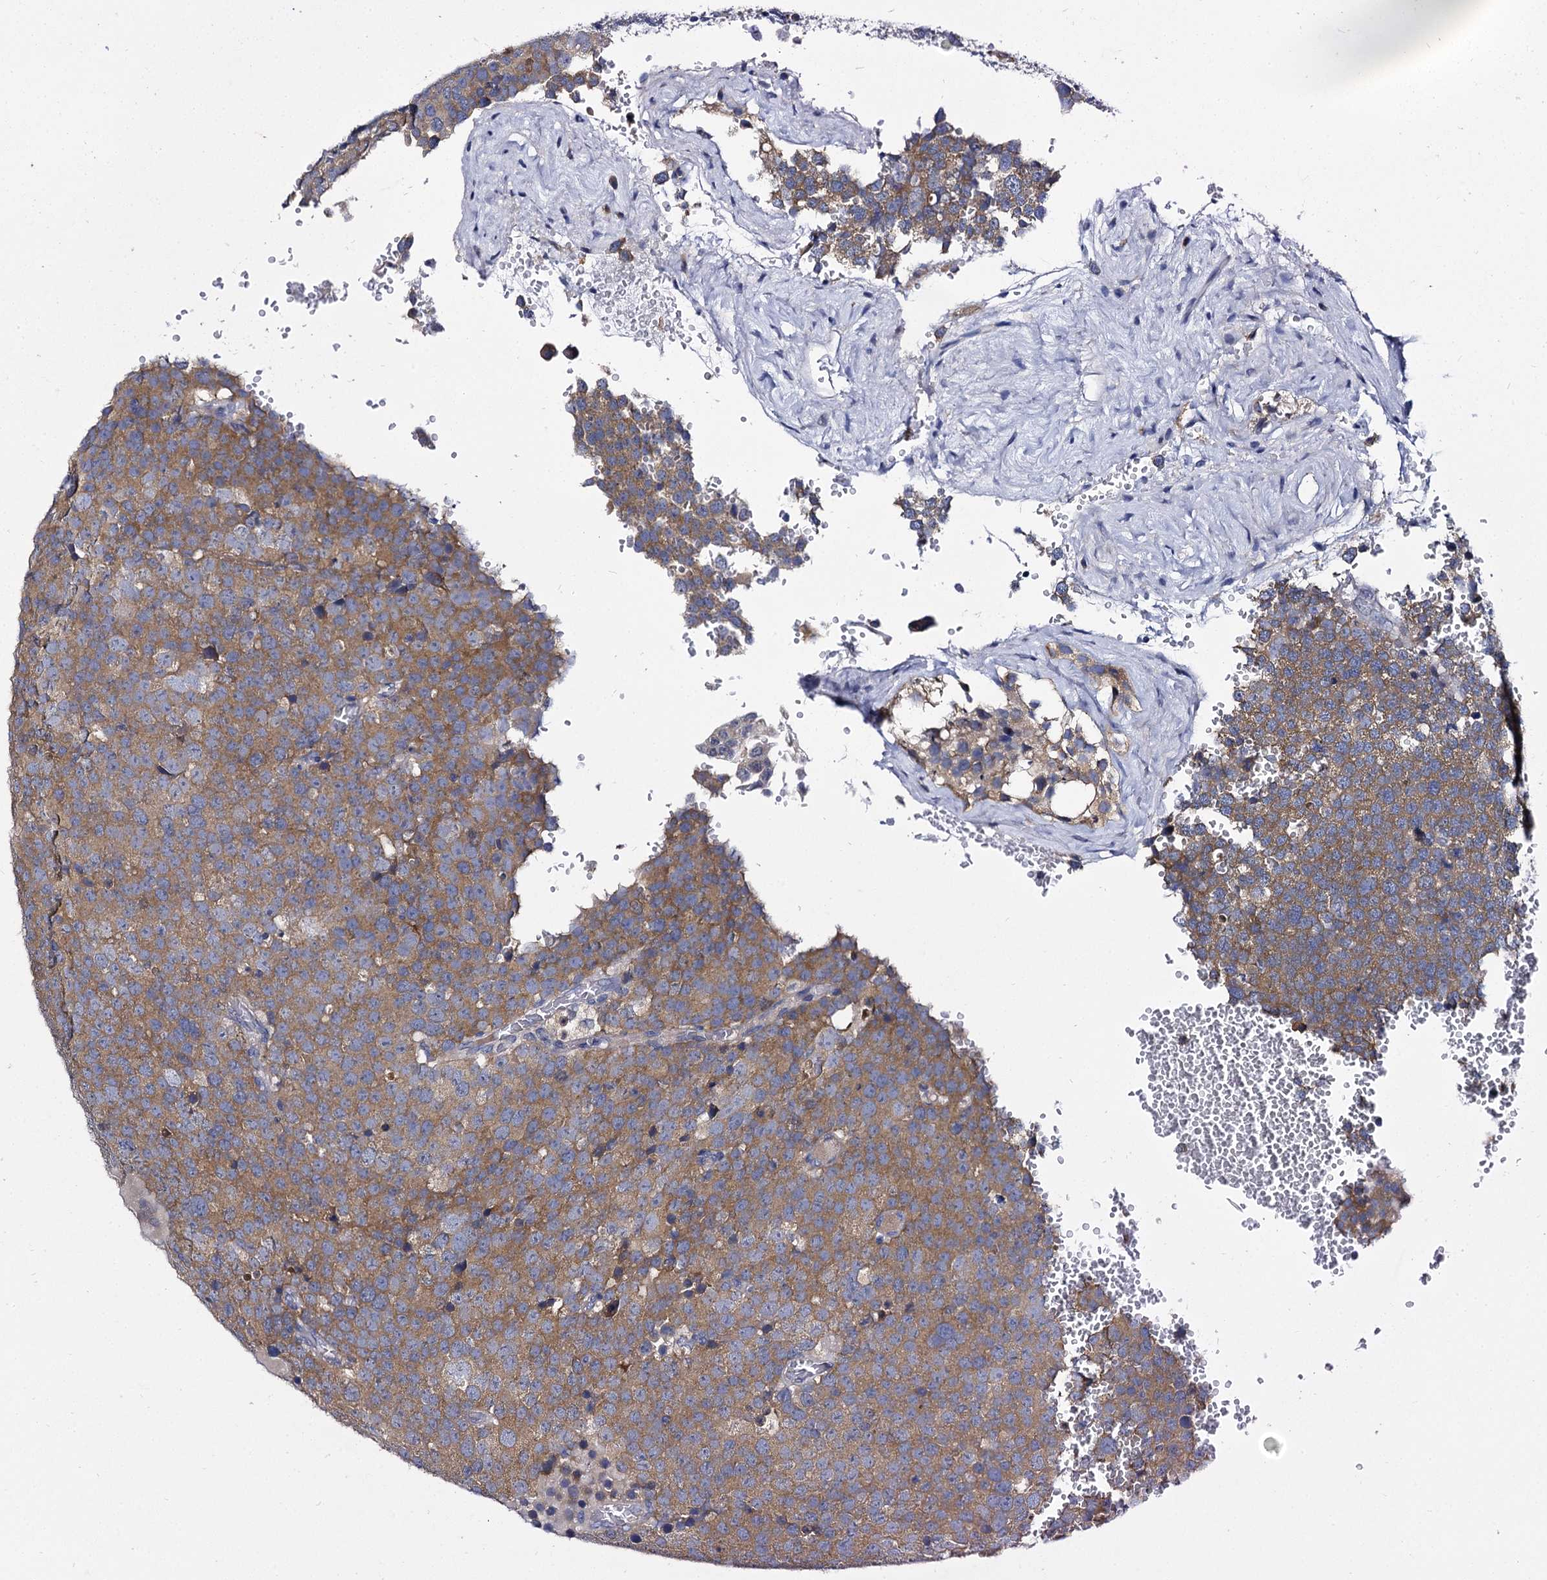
{"staining": {"intensity": "moderate", "quantity": ">75%", "location": "cytoplasmic/membranous"}, "tissue": "testis cancer", "cell_type": "Tumor cells", "image_type": "cancer", "snomed": [{"axis": "morphology", "description": "Seminoma, NOS"}, {"axis": "topography", "description": "Testis"}], "caption": "Immunohistochemical staining of human testis cancer (seminoma) shows medium levels of moderate cytoplasmic/membranous protein positivity in about >75% of tumor cells.", "gene": "PANX2", "patient": {"sex": "male", "age": 71}}